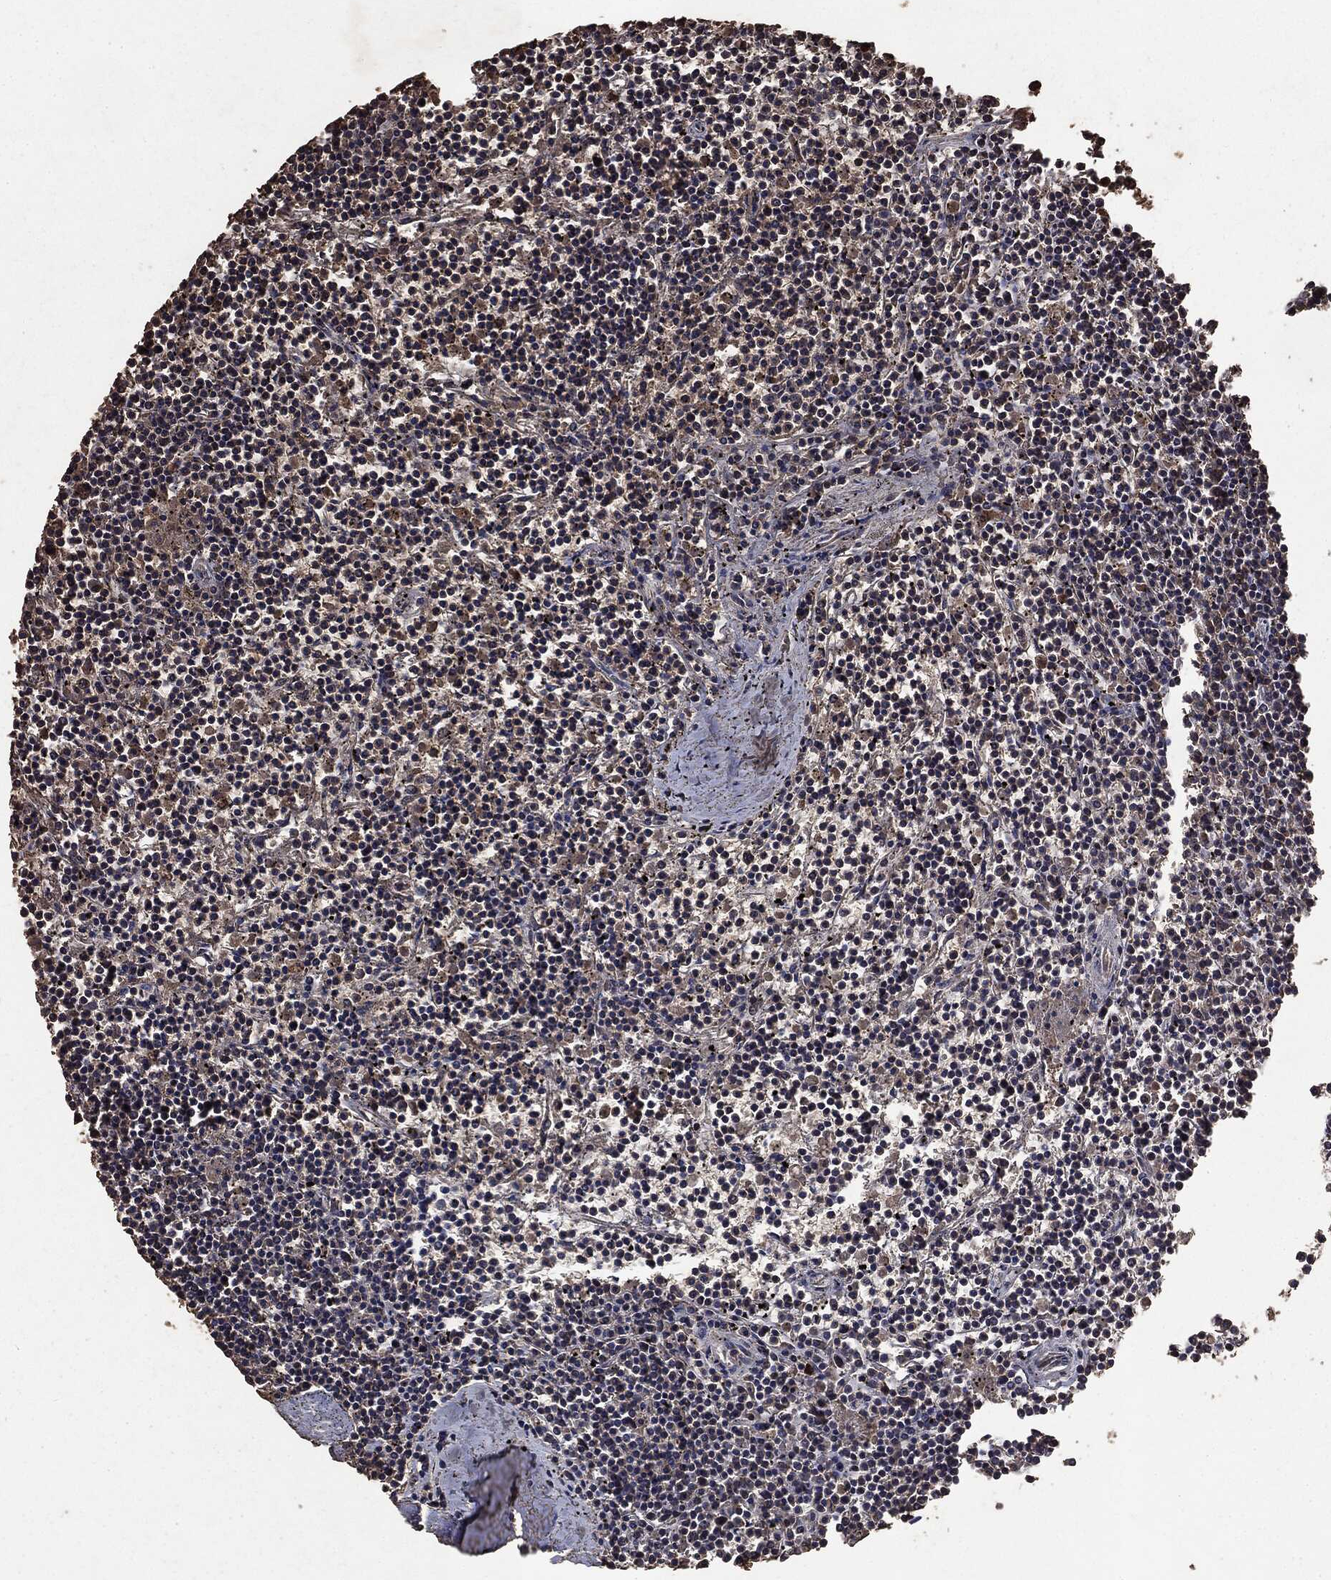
{"staining": {"intensity": "moderate", "quantity": "25%-75%", "location": "cytoplasmic/membranous,nuclear"}, "tissue": "lymphoma", "cell_type": "Tumor cells", "image_type": "cancer", "snomed": [{"axis": "morphology", "description": "Malignant lymphoma, non-Hodgkin's type, Low grade"}, {"axis": "topography", "description": "Spleen"}], "caption": "Moderate cytoplasmic/membranous and nuclear protein expression is present in about 25%-75% of tumor cells in malignant lymphoma, non-Hodgkin's type (low-grade). Nuclei are stained in blue.", "gene": "PPP6R2", "patient": {"sex": "female", "age": 19}}